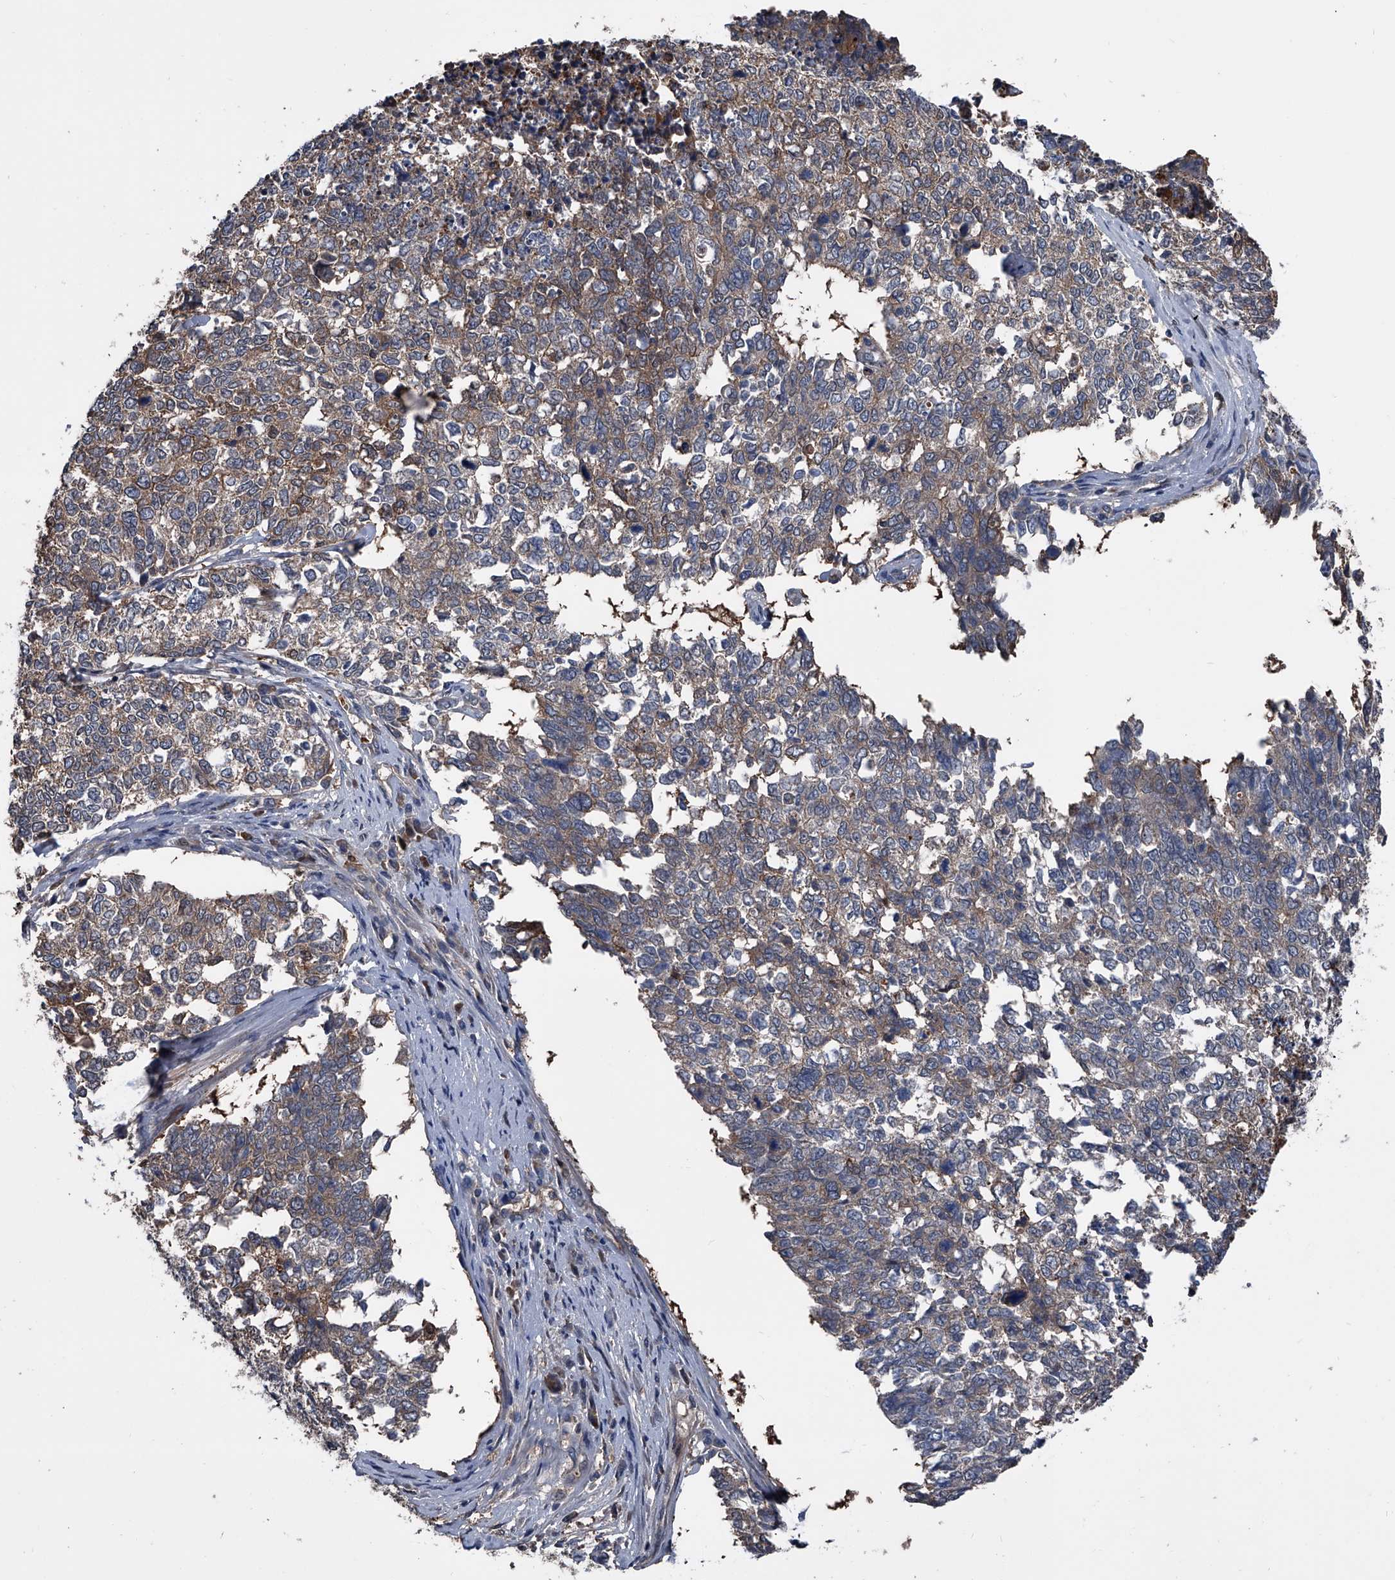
{"staining": {"intensity": "moderate", "quantity": "25%-75%", "location": "cytoplasmic/membranous"}, "tissue": "cervical cancer", "cell_type": "Tumor cells", "image_type": "cancer", "snomed": [{"axis": "morphology", "description": "Squamous cell carcinoma, NOS"}, {"axis": "topography", "description": "Cervix"}], "caption": "A high-resolution micrograph shows immunohistochemistry staining of cervical cancer (squamous cell carcinoma), which displays moderate cytoplasmic/membranous positivity in about 25%-75% of tumor cells.", "gene": "KIF13A", "patient": {"sex": "female", "age": 63}}